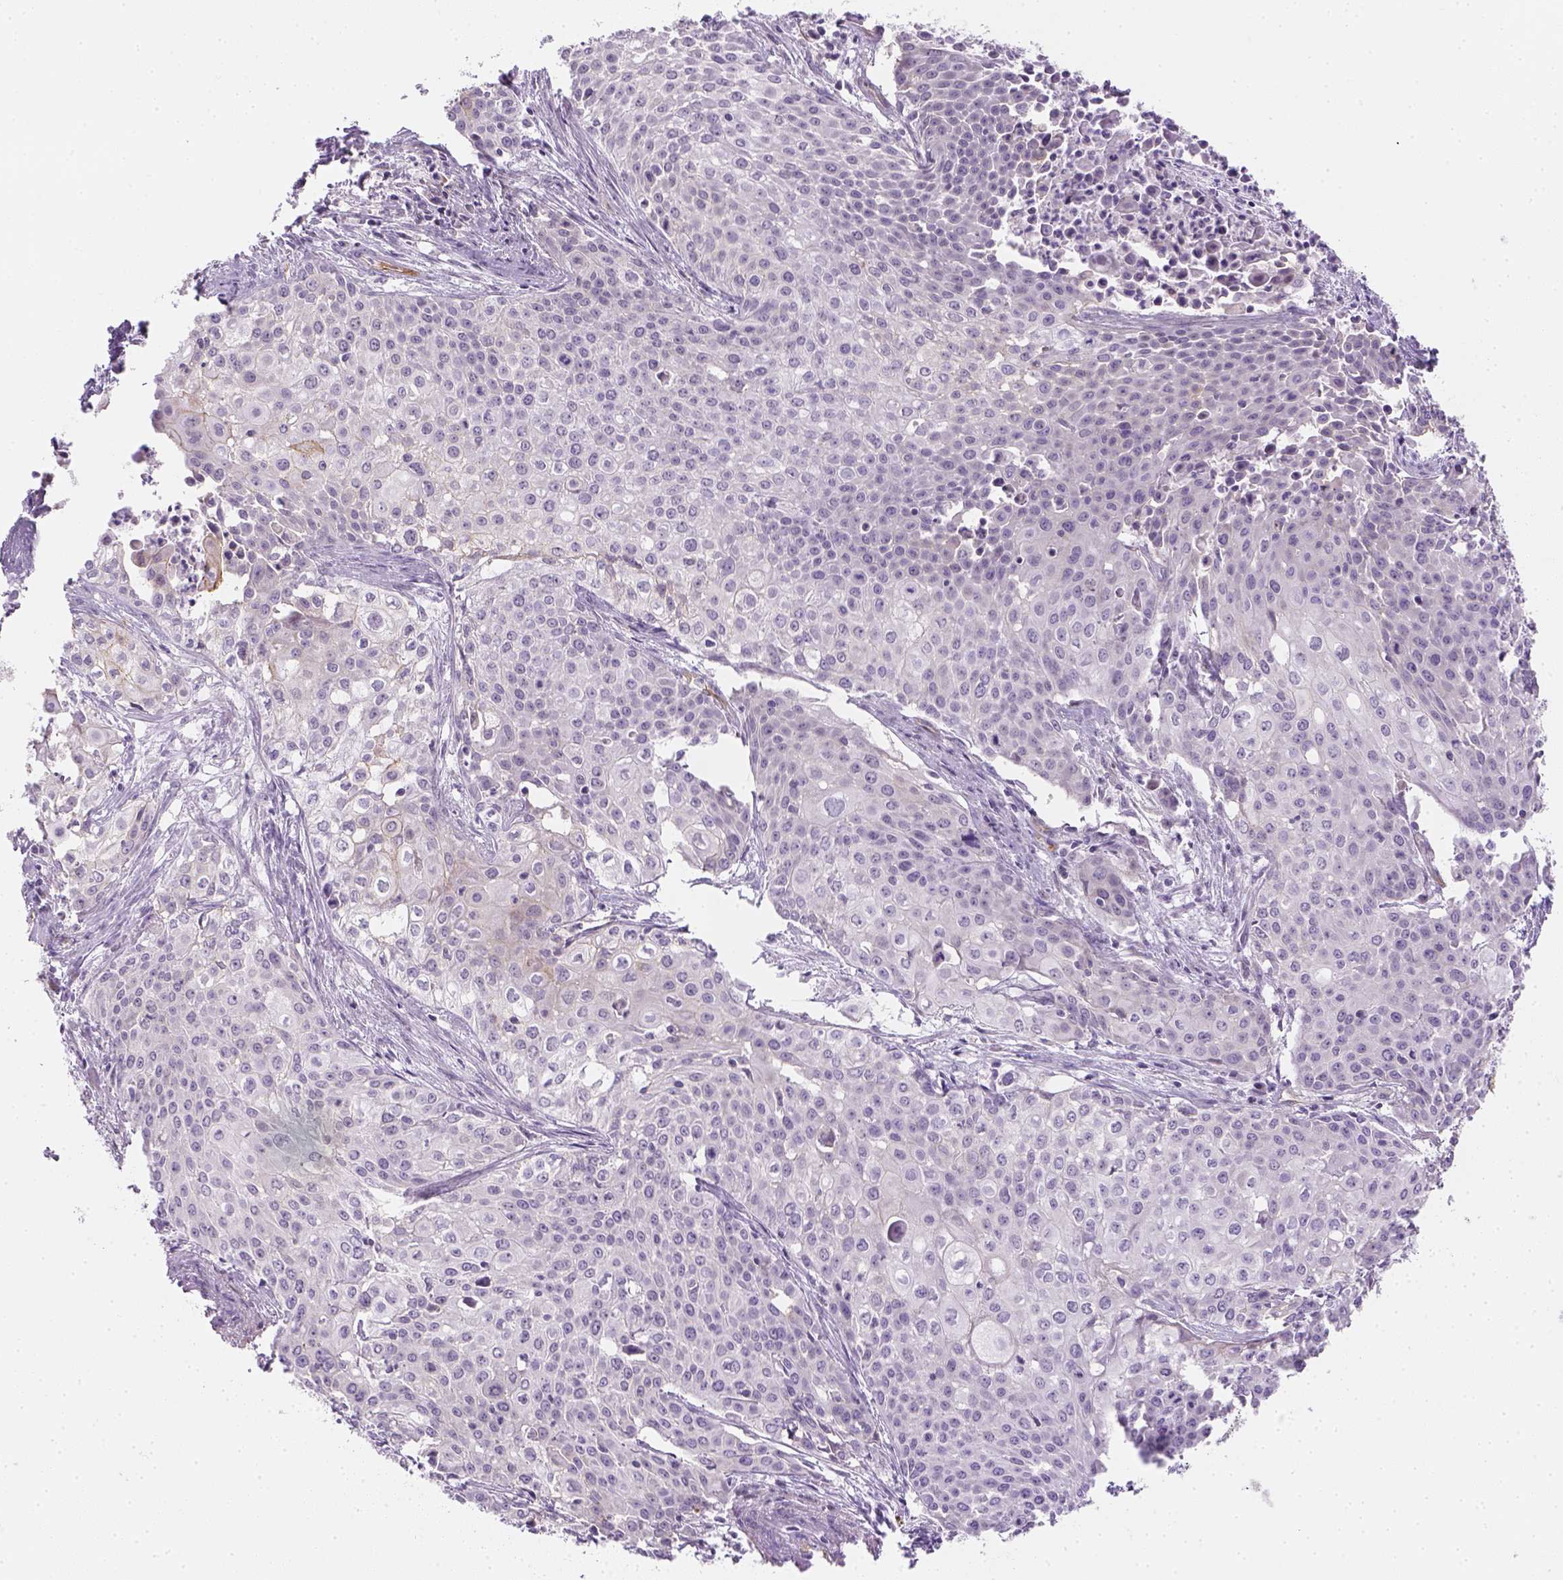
{"staining": {"intensity": "negative", "quantity": "none", "location": "none"}, "tissue": "cervical cancer", "cell_type": "Tumor cells", "image_type": "cancer", "snomed": [{"axis": "morphology", "description": "Squamous cell carcinoma, NOS"}, {"axis": "topography", "description": "Cervix"}], "caption": "Immunohistochemistry of human cervical squamous cell carcinoma displays no expression in tumor cells.", "gene": "CACNB1", "patient": {"sex": "female", "age": 39}}